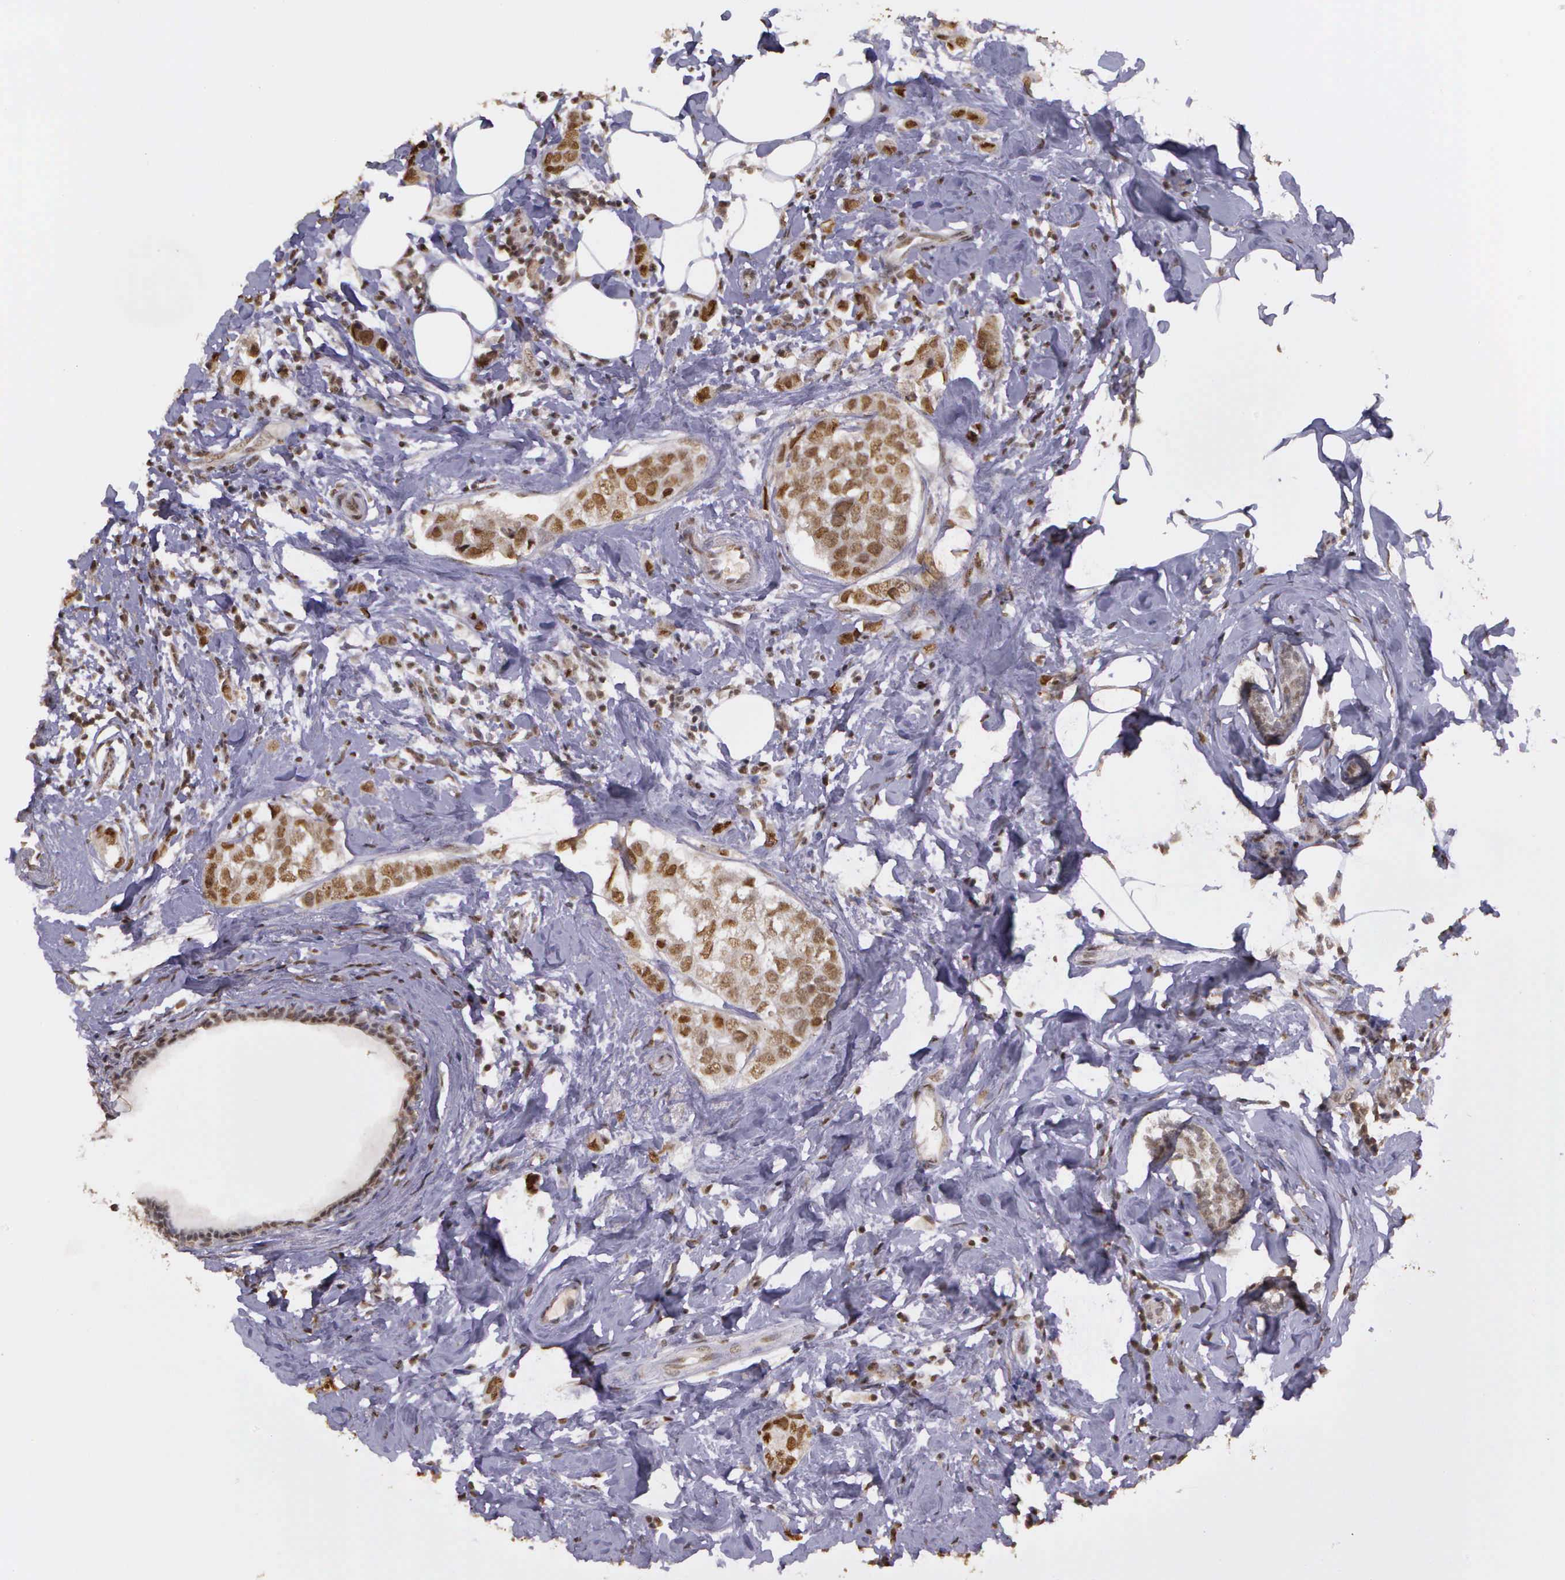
{"staining": {"intensity": "moderate", "quantity": ">75%", "location": "nuclear"}, "tissue": "breast cancer", "cell_type": "Tumor cells", "image_type": "cancer", "snomed": [{"axis": "morphology", "description": "Normal tissue, NOS"}, {"axis": "morphology", "description": "Duct carcinoma"}, {"axis": "topography", "description": "Breast"}], "caption": "Moderate nuclear positivity is present in about >75% of tumor cells in breast cancer. (DAB (3,3'-diaminobenzidine) IHC with brightfield microscopy, high magnification).", "gene": "ARMCX5", "patient": {"sex": "female", "age": 50}}